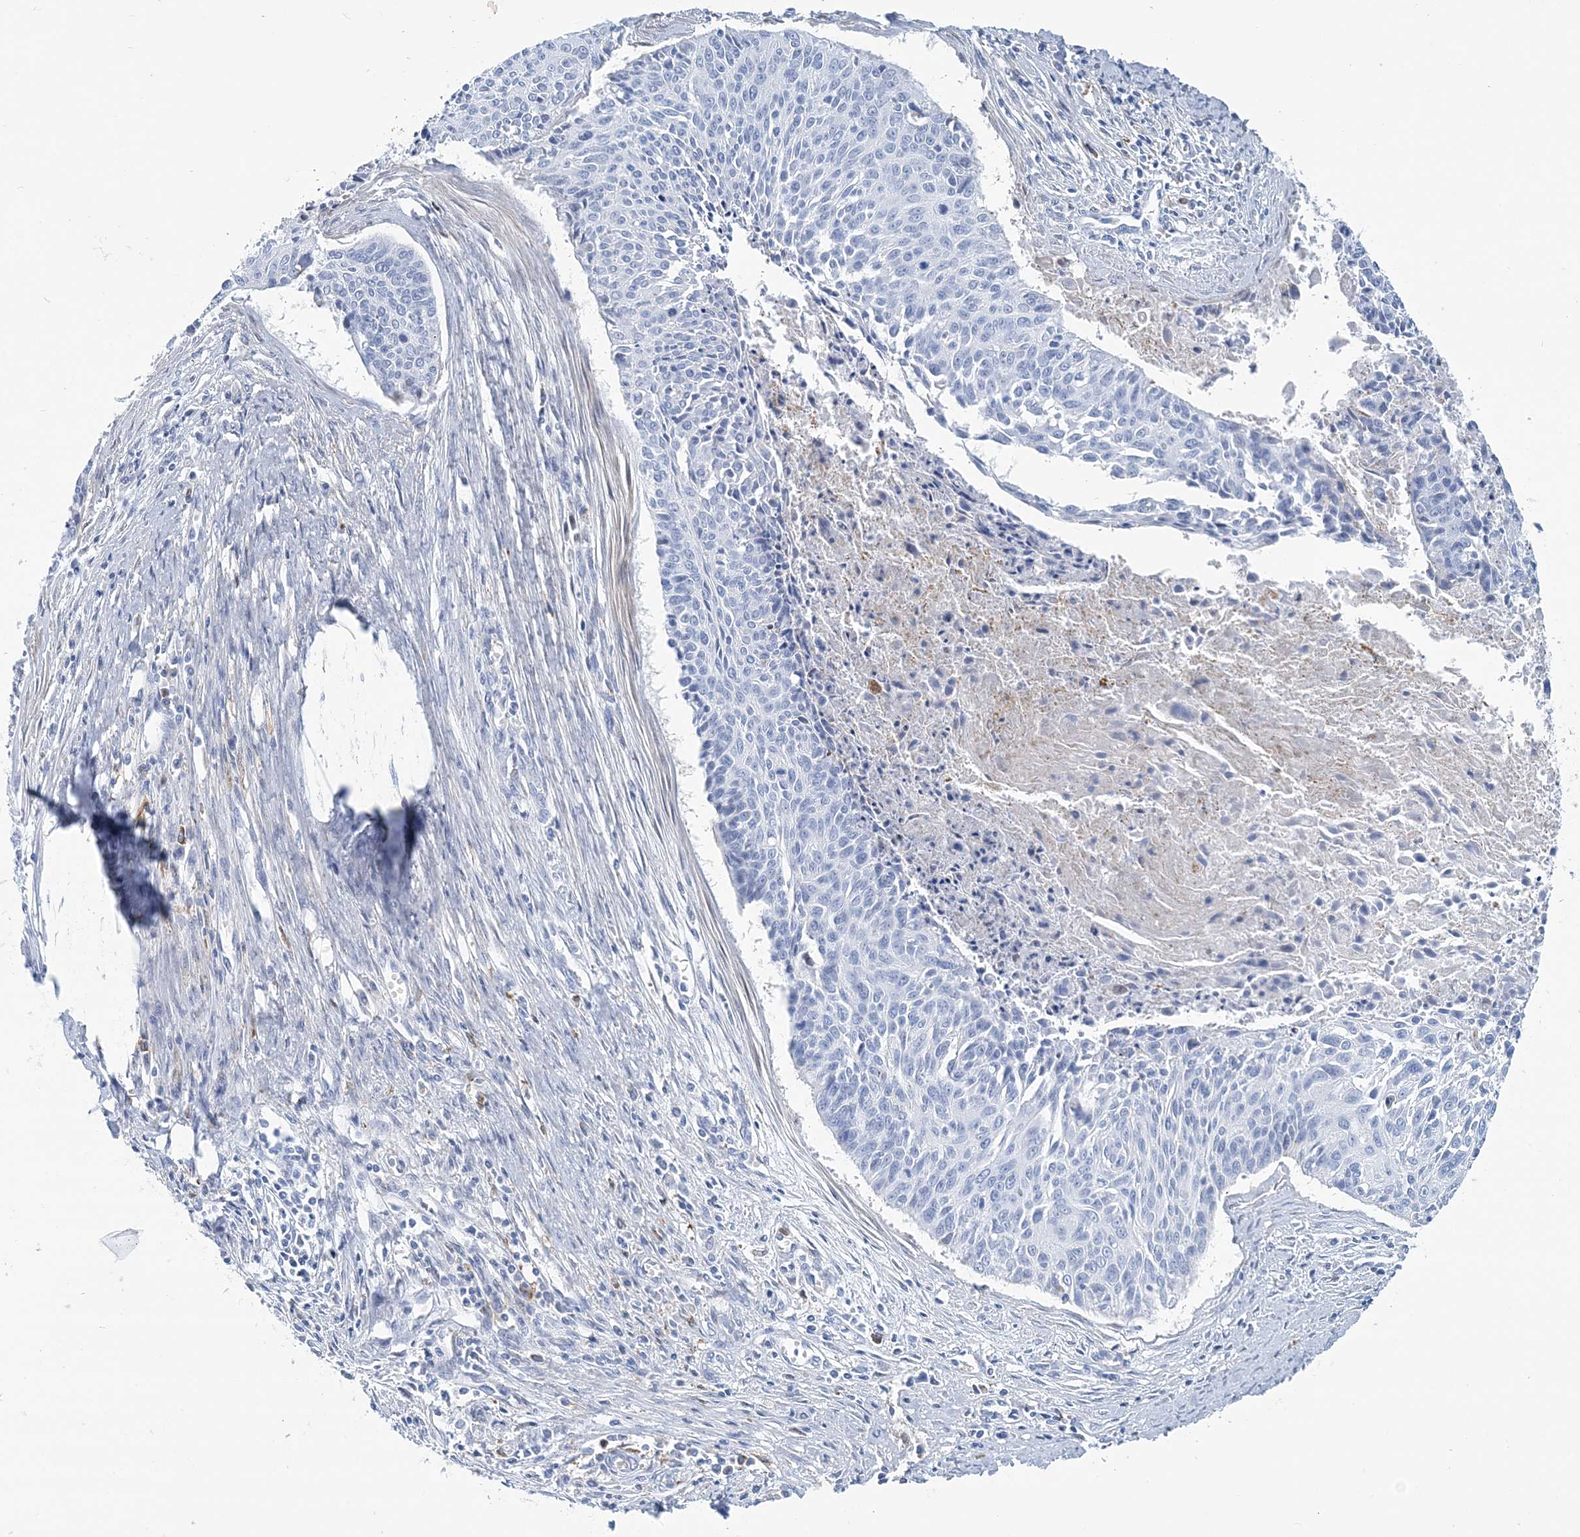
{"staining": {"intensity": "negative", "quantity": "none", "location": "none"}, "tissue": "cervical cancer", "cell_type": "Tumor cells", "image_type": "cancer", "snomed": [{"axis": "morphology", "description": "Squamous cell carcinoma, NOS"}, {"axis": "topography", "description": "Cervix"}], "caption": "Immunohistochemical staining of human cervical squamous cell carcinoma reveals no significant staining in tumor cells.", "gene": "NKX6-1", "patient": {"sex": "female", "age": 55}}